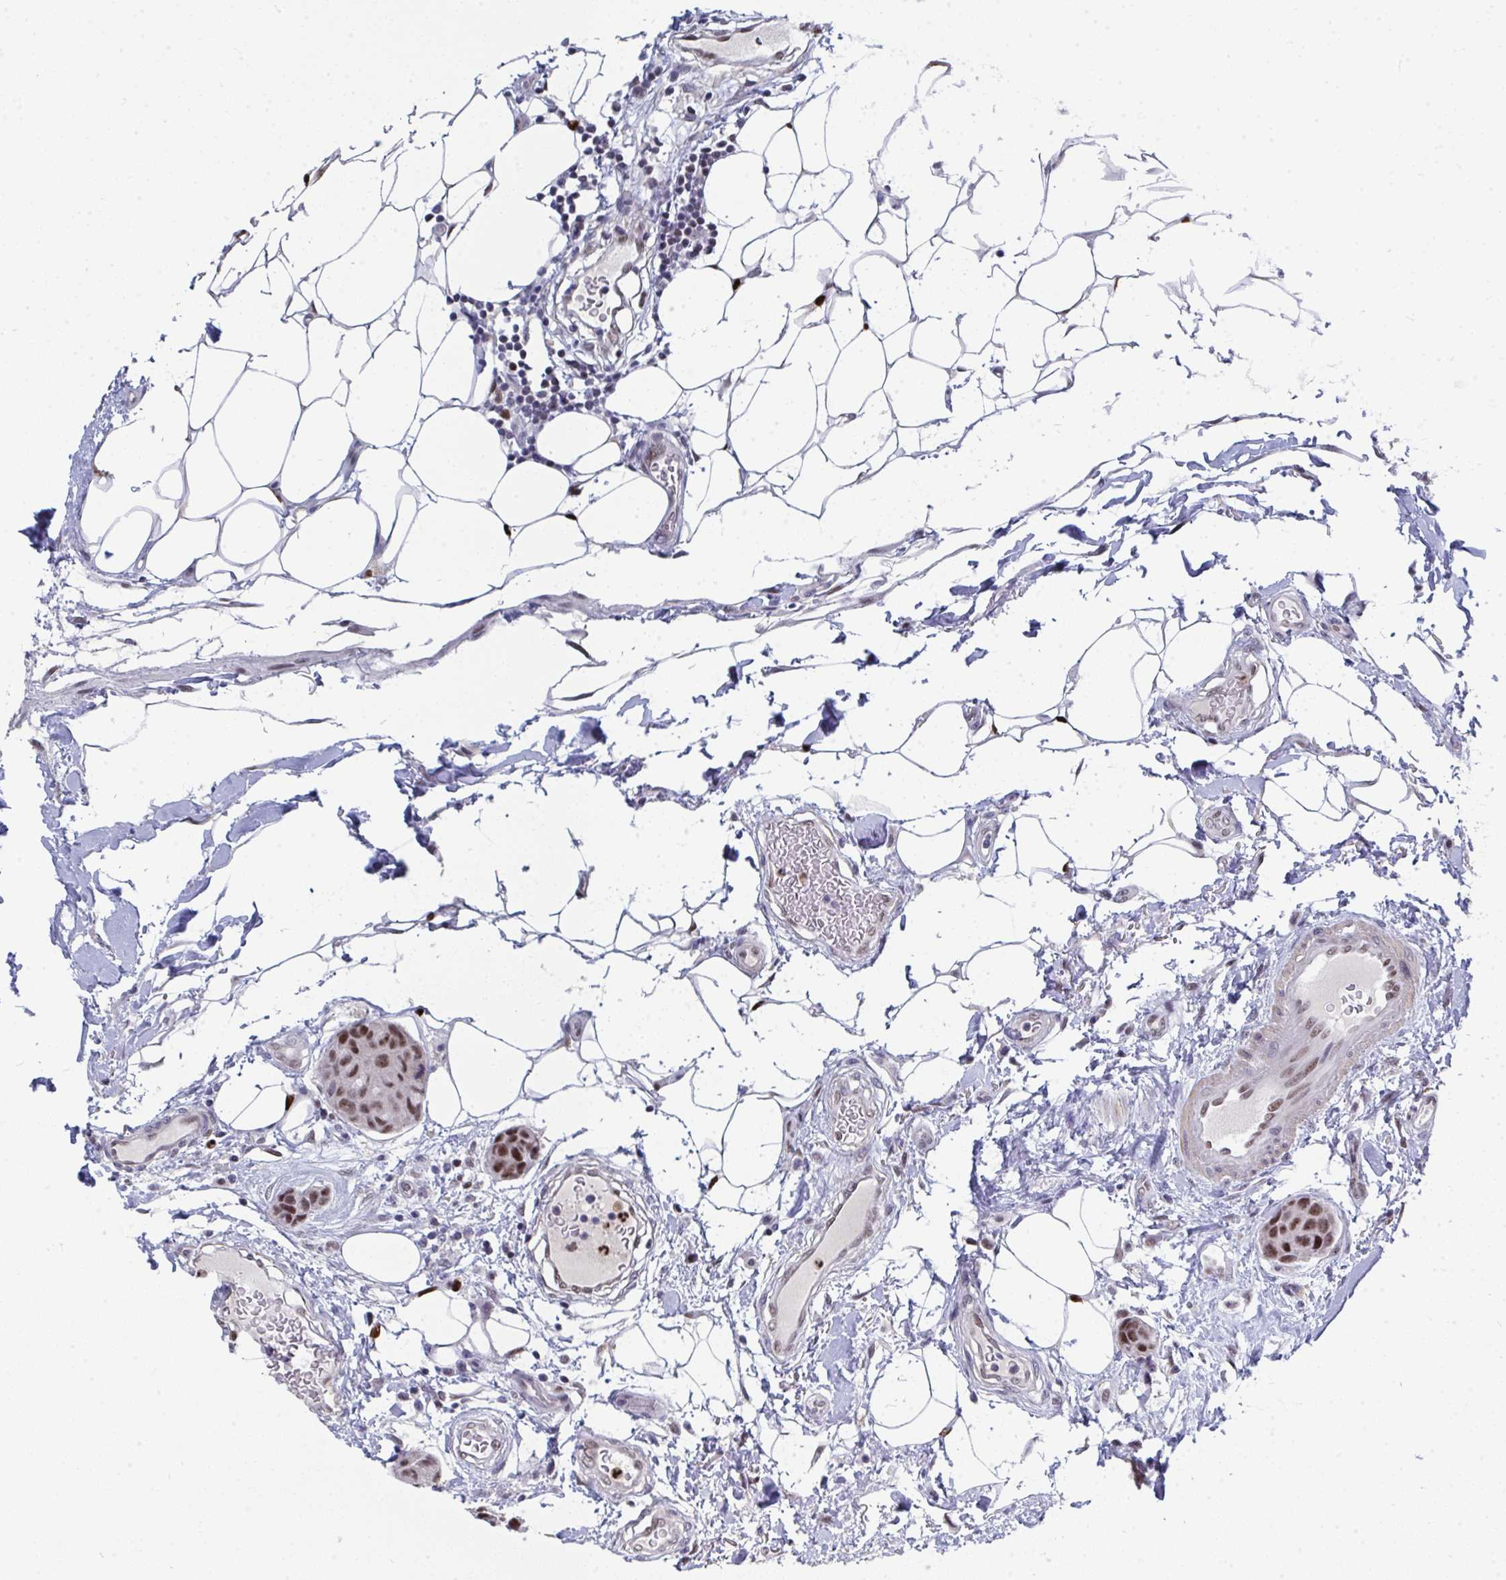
{"staining": {"intensity": "strong", "quantity": ">75%", "location": "nuclear"}, "tissue": "breast cancer", "cell_type": "Tumor cells", "image_type": "cancer", "snomed": [{"axis": "morphology", "description": "Duct carcinoma"}, {"axis": "topography", "description": "Breast"}, {"axis": "topography", "description": "Lymph node"}], "caption": "Strong nuclear protein expression is identified in approximately >75% of tumor cells in breast cancer (infiltrating ductal carcinoma). The staining is performed using DAB brown chromogen to label protein expression. The nuclei are counter-stained blue using hematoxylin.", "gene": "JDP2", "patient": {"sex": "female", "age": 80}}